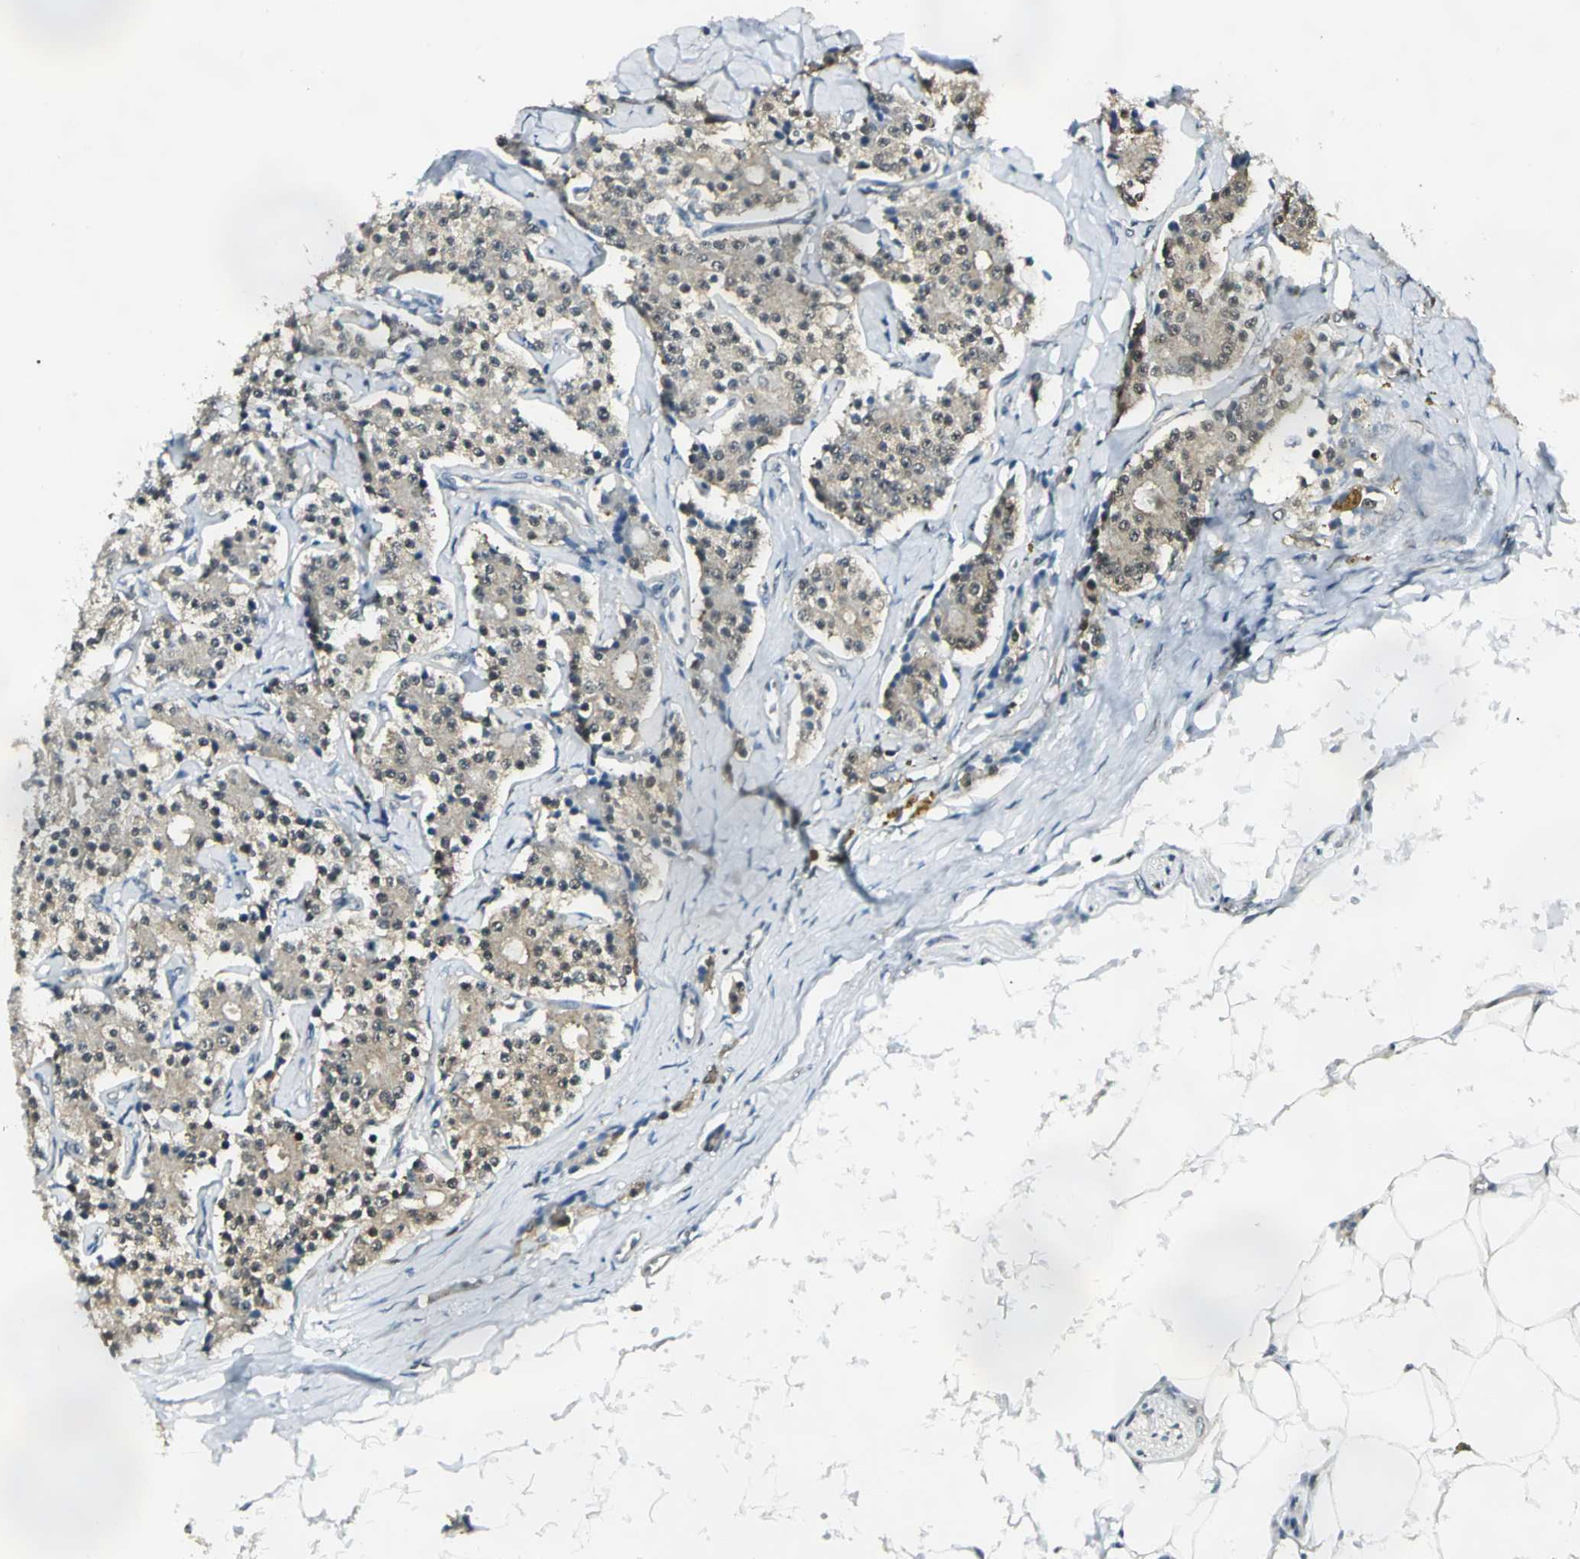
{"staining": {"intensity": "weak", "quantity": ">75%", "location": "cytoplasmic/membranous"}, "tissue": "carcinoid", "cell_type": "Tumor cells", "image_type": "cancer", "snomed": [{"axis": "morphology", "description": "Carcinoid, malignant, NOS"}, {"axis": "topography", "description": "Colon"}], "caption": "Human malignant carcinoid stained with a protein marker shows weak staining in tumor cells.", "gene": "DDX5", "patient": {"sex": "female", "age": 61}}